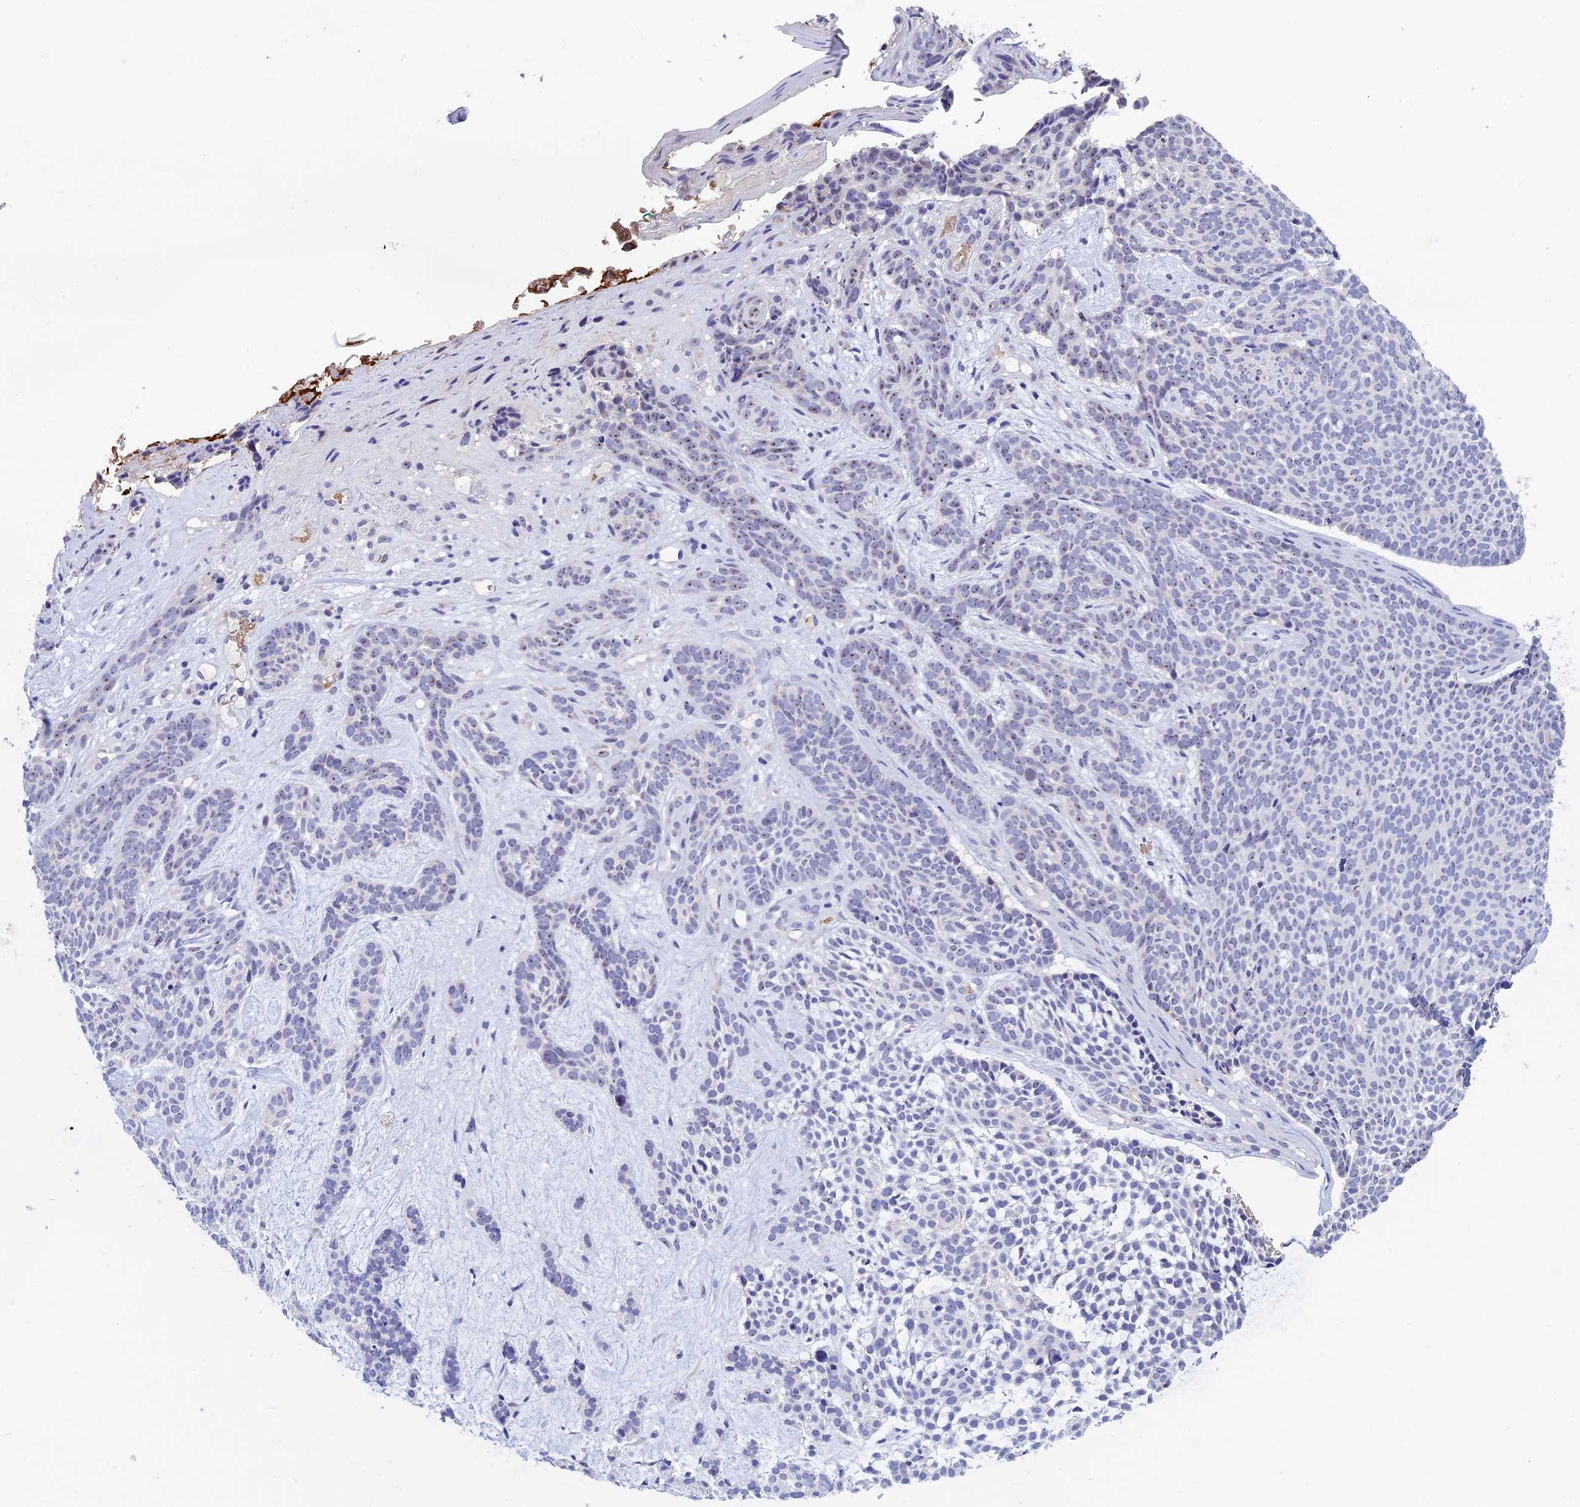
{"staining": {"intensity": "weak", "quantity": "<25%", "location": "nuclear"}, "tissue": "skin cancer", "cell_type": "Tumor cells", "image_type": "cancer", "snomed": [{"axis": "morphology", "description": "Basal cell carcinoma"}, {"axis": "topography", "description": "Skin"}], "caption": "Protein analysis of skin cancer (basal cell carcinoma) reveals no significant positivity in tumor cells. (DAB (3,3'-diaminobenzidine) IHC with hematoxylin counter stain).", "gene": "KNOP1", "patient": {"sex": "male", "age": 71}}